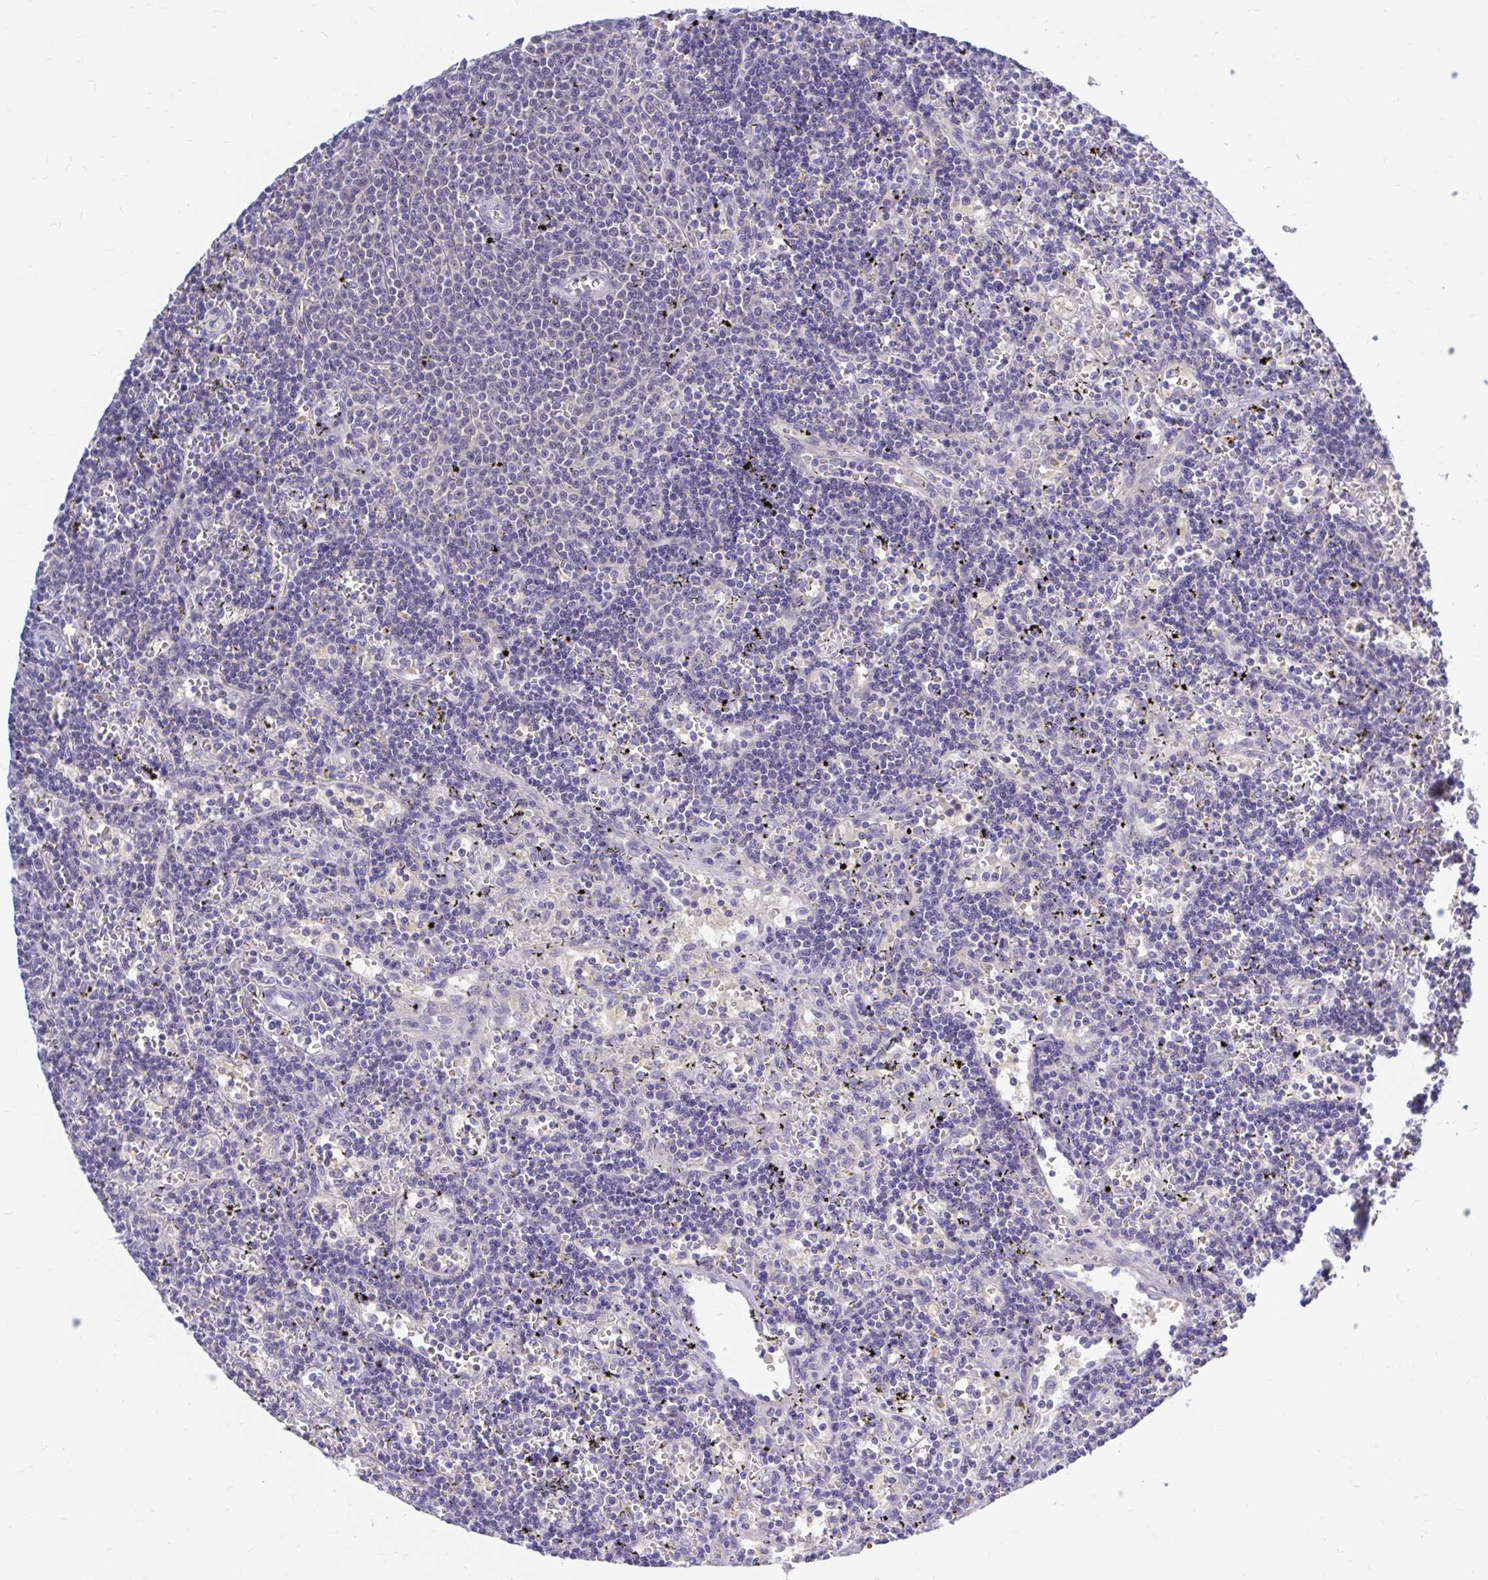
{"staining": {"intensity": "negative", "quantity": "none", "location": "none"}, "tissue": "lymphoma", "cell_type": "Tumor cells", "image_type": "cancer", "snomed": [{"axis": "morphology", "description": "Malignant lymphoma, non-Hodgkin's type, Low grade"}, {"axis": "topography", "description": "Spleen"}], "caption": "High magnification brightfield microscopy of malignant lymphoma, non-Hodgkin's type (low-grade) stained with DAB (brown) and counterstained with hematoxylin (blue): tumor cells show no significant expression.", "gene": "MAP1LC3A", "patient": {"sex": "male", "age": 60}}